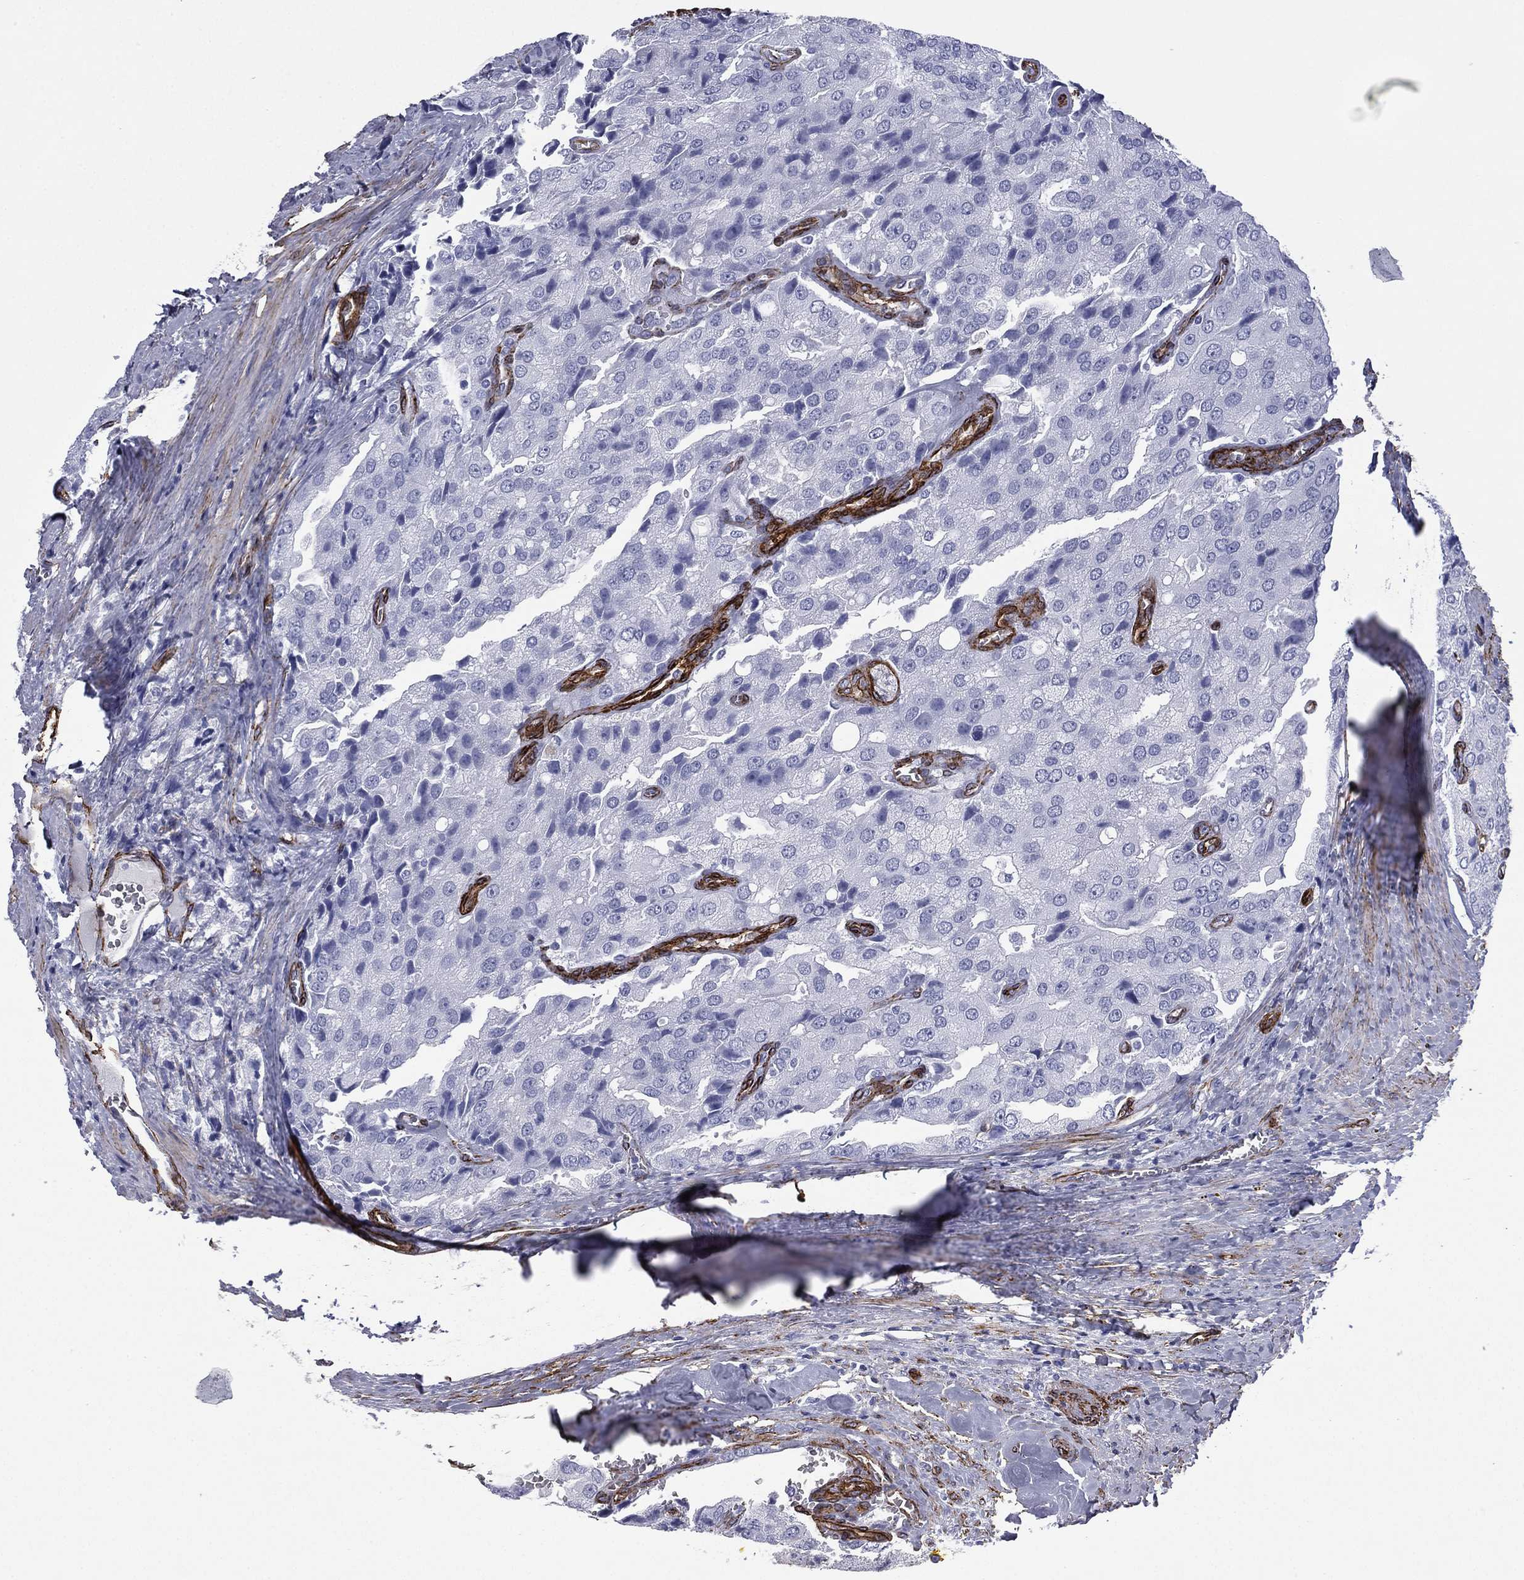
{"staining": {"intensity": "negative", "quantity": "none", "location": "none"}, "tissue": "prostate cancer", "cell_type": "Tumor cells", "image_type": "cancer", "snomed": [{"axis": "morphology", "description": "Adenocarcinoma, NOS"}, {"axis": "topography", "description": "Prostate and seminal vesicle, NOS"}, {"axis": "topography", "description": "Prostate"}], "caption": "This image is of prostate cancer stained with IHC to label a protein in brown with the nuclei are counter-stained blue. There is no positivity in tumor cells. The staining was performed using DAB to visualize the protein expression in brown, while the nuclei were stained in blue with hematoxylin (Magnification: 20x).", "gene": "CAVIN3", "patient": {"sex": "male", "age": 67}}